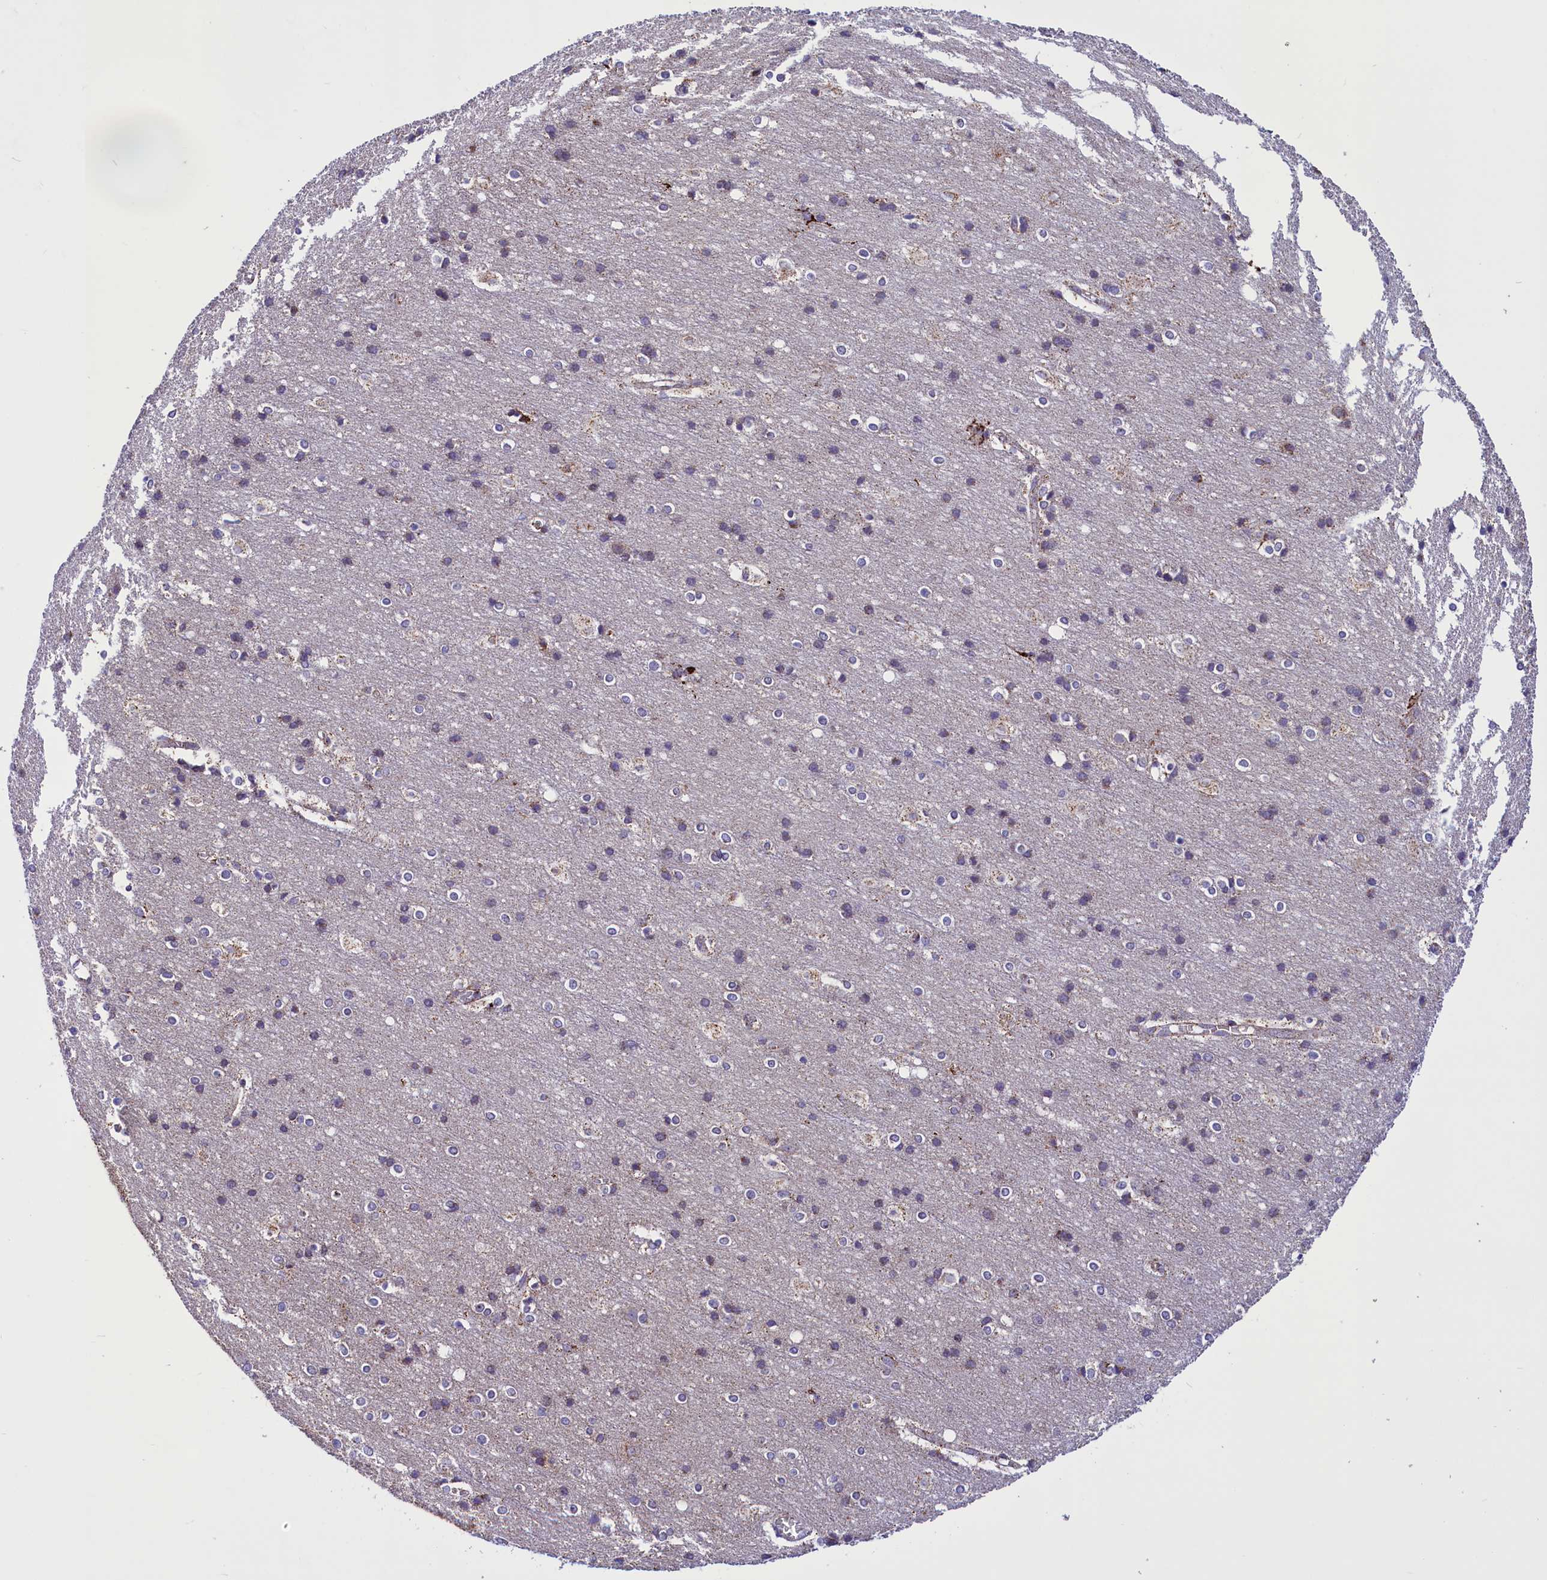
{"staining": {"intensity": "weak", "quantity": "25%-75%", "location": "cytoplasmic/membranous"}, "tissue": "cerebral cortex", "cell_type": "Endothelial cells", "image_type": "normal", "snomed": [{"axis": "morphology", "description": "Normal tissue, NOS"}, {"axis": "topography", "description": "Cerebral cortex"}], "caption": "Cerebral cortex stained with DAB IHC shows low levels of weak cytoplasmic/membranous expression in about 25%-75% of endothelial cells.", "gene": "ICA1L", "patient": {"sex": "male", "age": 54}}